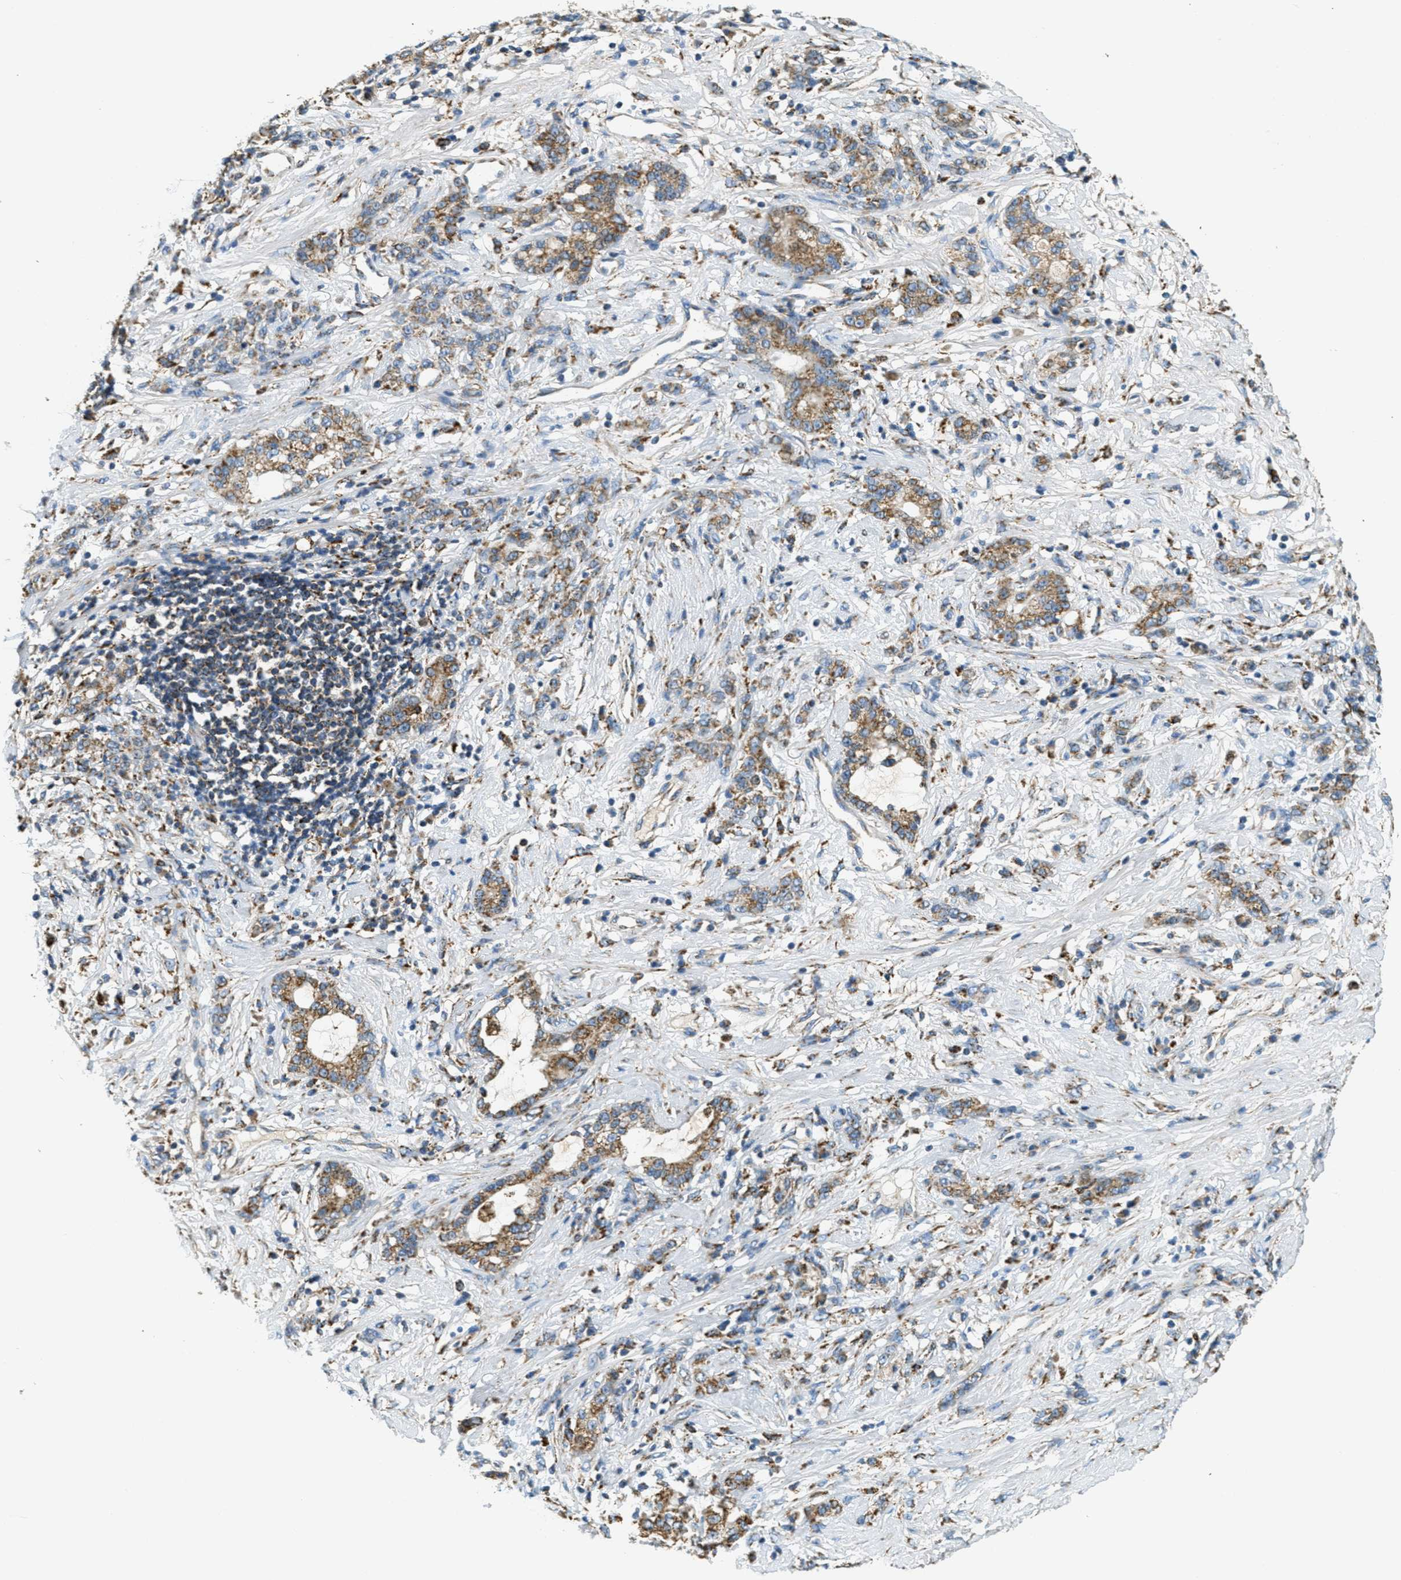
{"staining": {"intensity": "moderate", "quantity": ">75%", "location": "cytoplasmic/membranous"}, "tissue": "stomach cancer", "cell_type": "Tumor cells", "image_type": "cancer", "snomed": [{"axis": "morphology", "description": "Adenocarcinoma, NOS"}, {"axis": "topography", "description": "Stomach, lower"}], "caption": "Immunohistochemistry staining of stomach cancer, which demonstrates medium levels of moderate cytoplasmic/membranous positivity in about >75% of tumor cells indicating moderate cytoplasmic/membranous protein positivity. The staining was performed using DAB (brown) for protein detection and nuclei were counterstained in hematoxylin (blue).", "gene": "HLCS", "patient": {"sex": "male", "age": 88}}